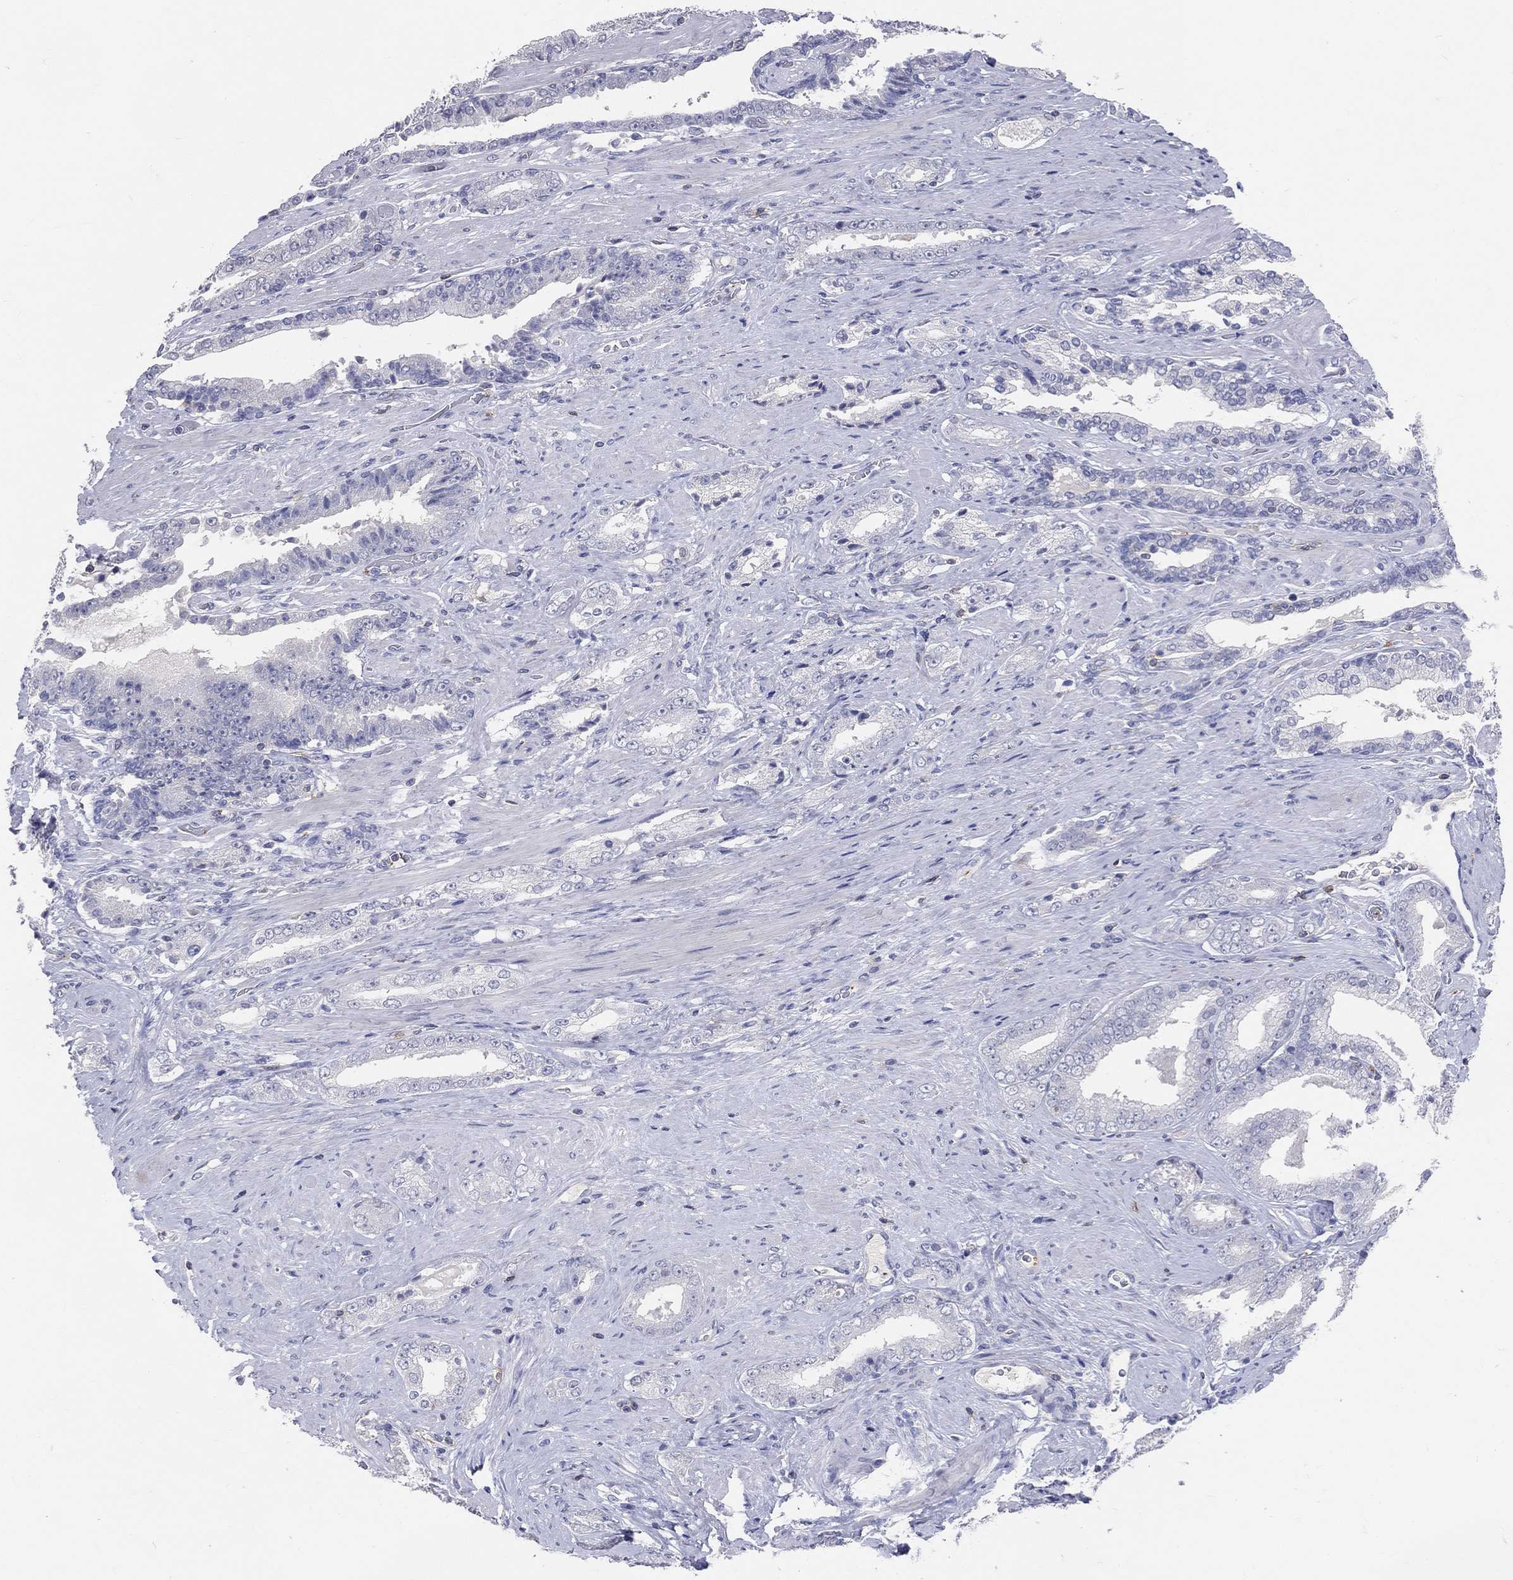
{"staining": {"intensity": "negative", "quantity": "none", "location": "none"}, "tissue": "prostate cancer", "cell_type": "Tumor cells", "image_type": "cancer", "snomed": [{"axis": "morphology", "description": "Adenocarcinoma, Low grade"}, {"axis": "topography", "description": "Prostate and seminal vesicle, NOS"}], "caption": "IHC of prostate cancer demonstrates no positivity in tumor cells. The staining is performed using DAB (3,3'-diaminobenzidine) brown chromogen with nuclei counter-stained in using hematoxylin.", "gene": "LAT", "patient": {"sex": "male", "age": 61}}